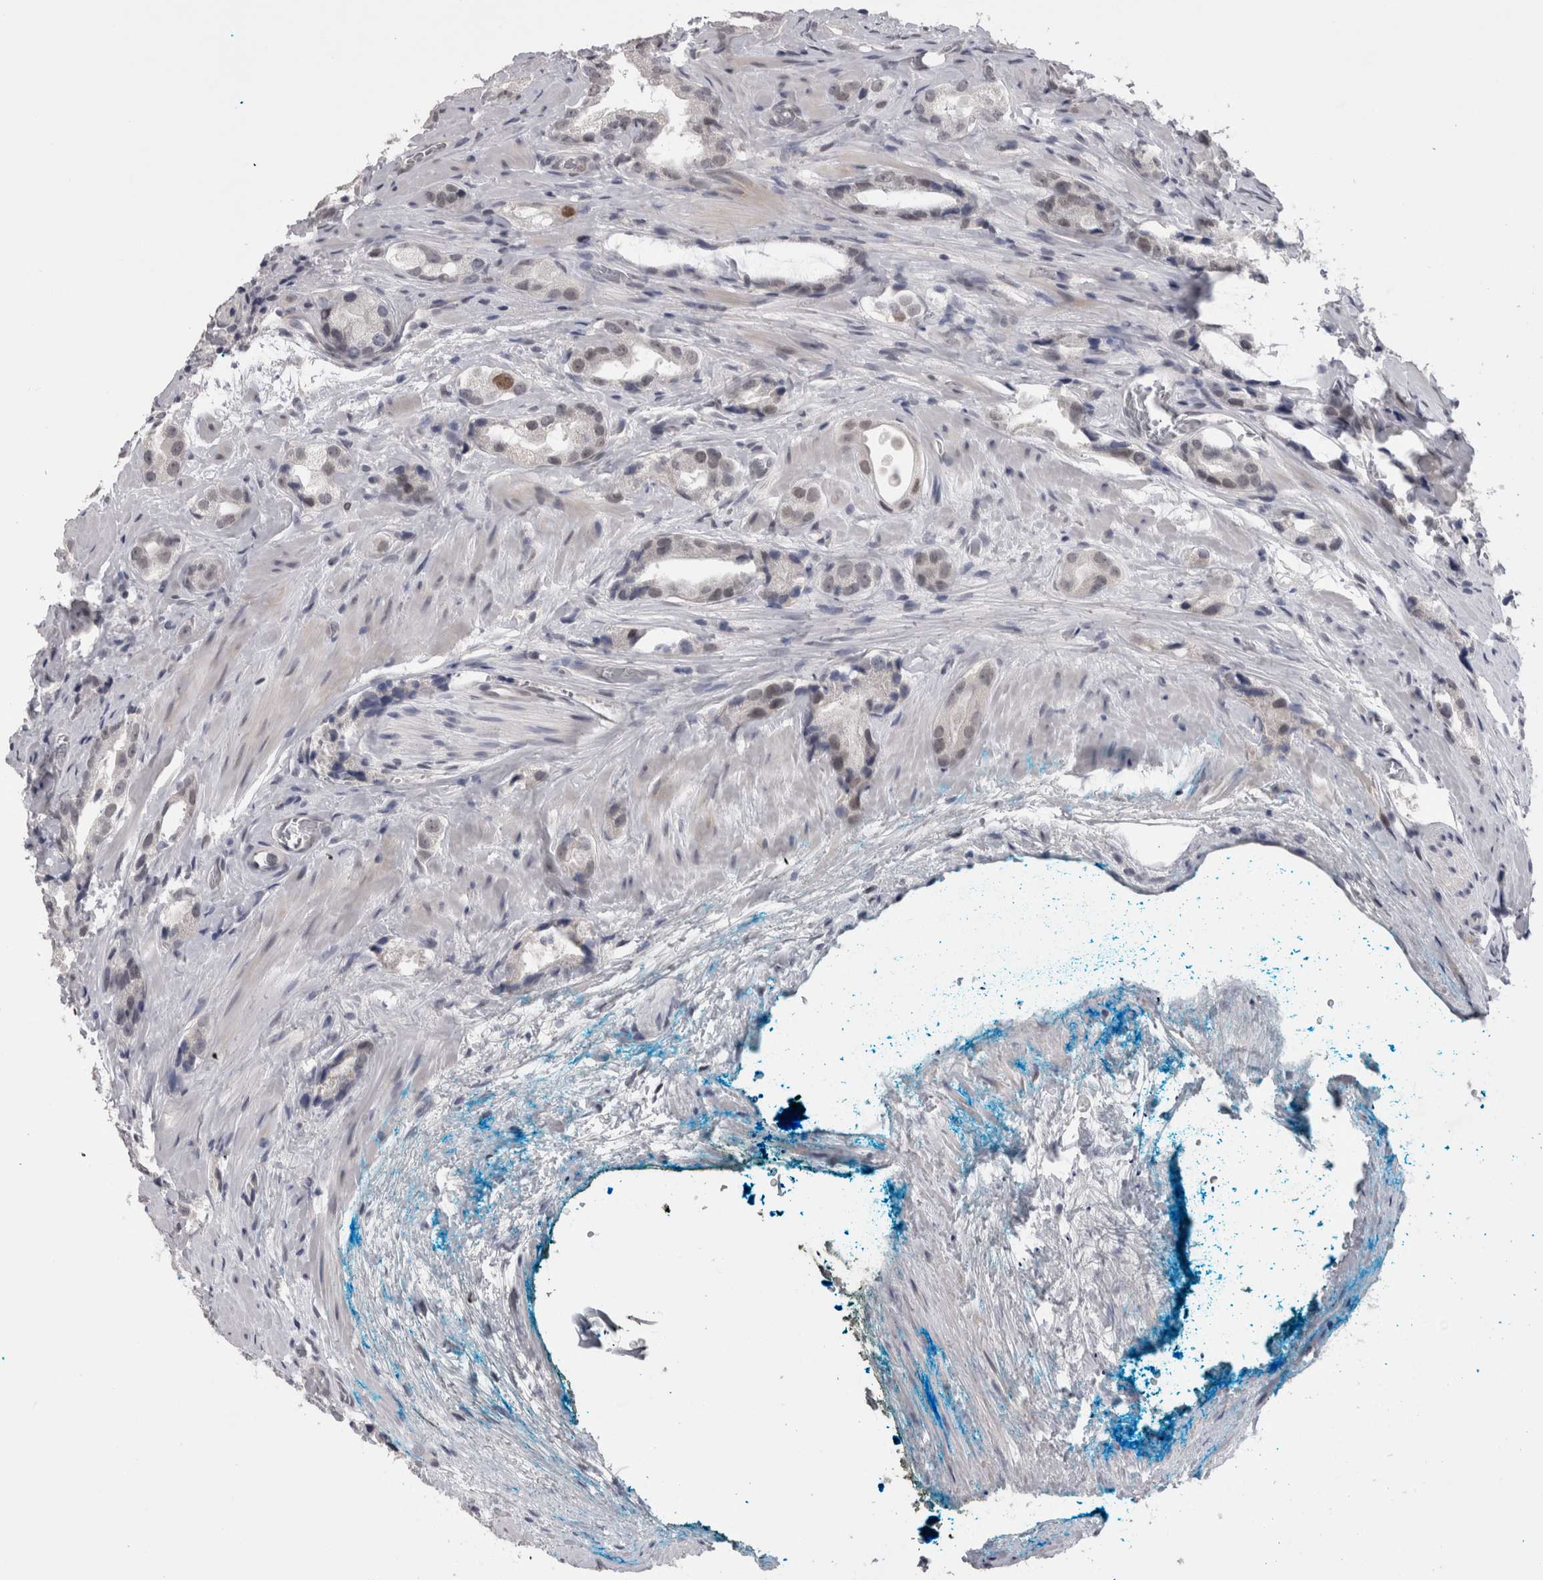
{"staining": {"intensity": "weak", "quantity": "<25%", "location": "nuclear"}, "tissue": "prostate cancer", "cell_type": "Tumor cells", "image_type": "cancer", "snomed": [{"axis": "morphology", "description": "Adenocarcinoma, High grade"}, {"axis": "topography", "description": "Prostate"}], "caption": "Immunohistochemistry of prostate cancer displays no expression in tumor cells.", "gene": "KIF18B", "patient": {"sex": "male", "age": 63}}